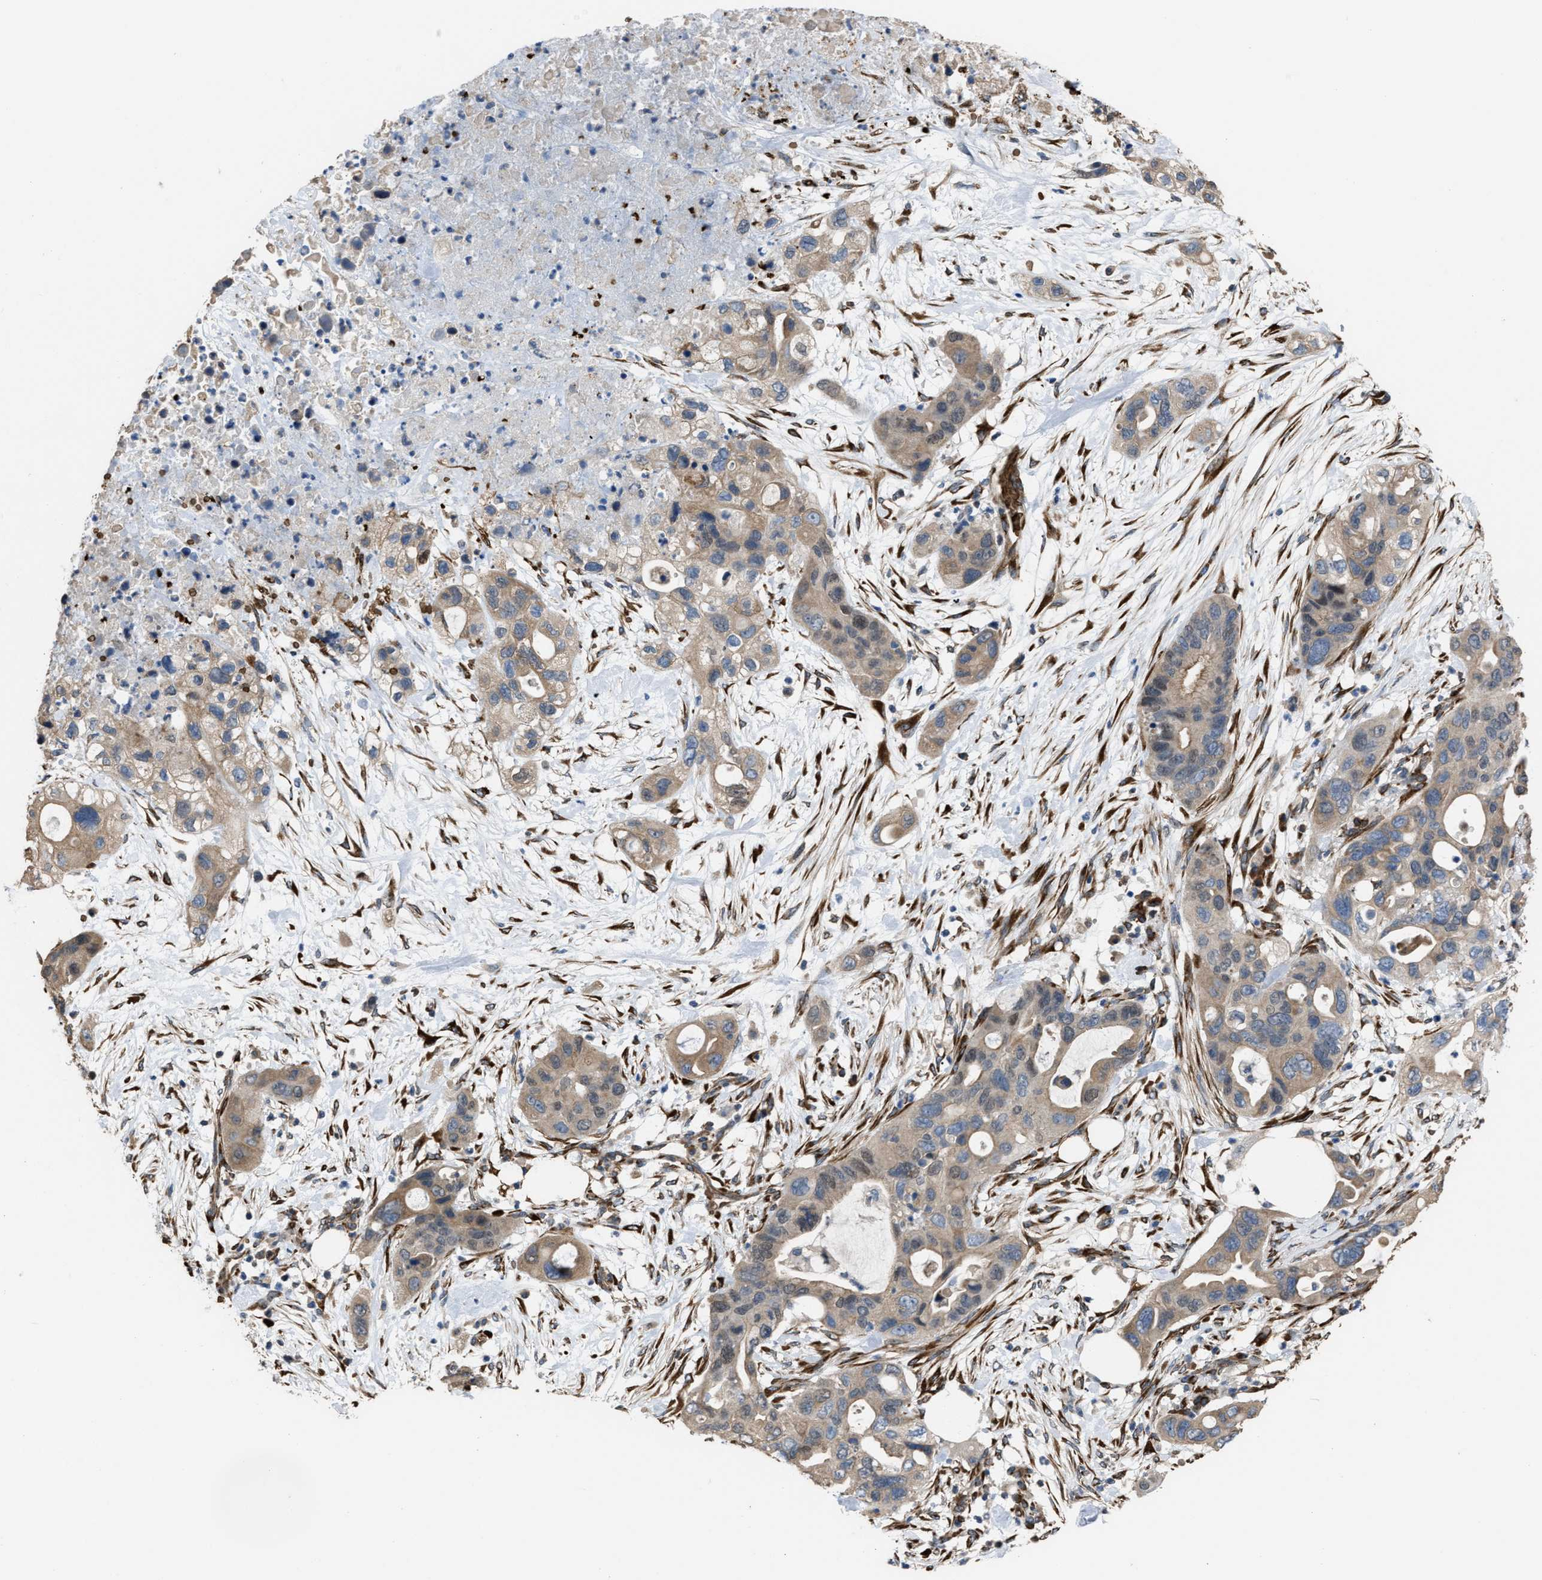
{"staining": {"intensity": "weak", "quantity": ">75%", "location": "cytoplasmic/membranous"}, "tissue": "pancreatic cancer", "cell_type": "Tumor cells", "image_type": "cancer", "snomed": [{"axis": "morphology", "description": "Adenocarcinoma, NOS"}, {"axis": "topography", "description": "Pancreas"}], "caption": "Immunohistochemical staining of human pancreatic adenocarcinoma exhibits weak cytoplasmic/membranous protein expression in about >75% of tumor cells.", "gene": "SELENOM", "patient": {"sex": "female", "age": 71}}